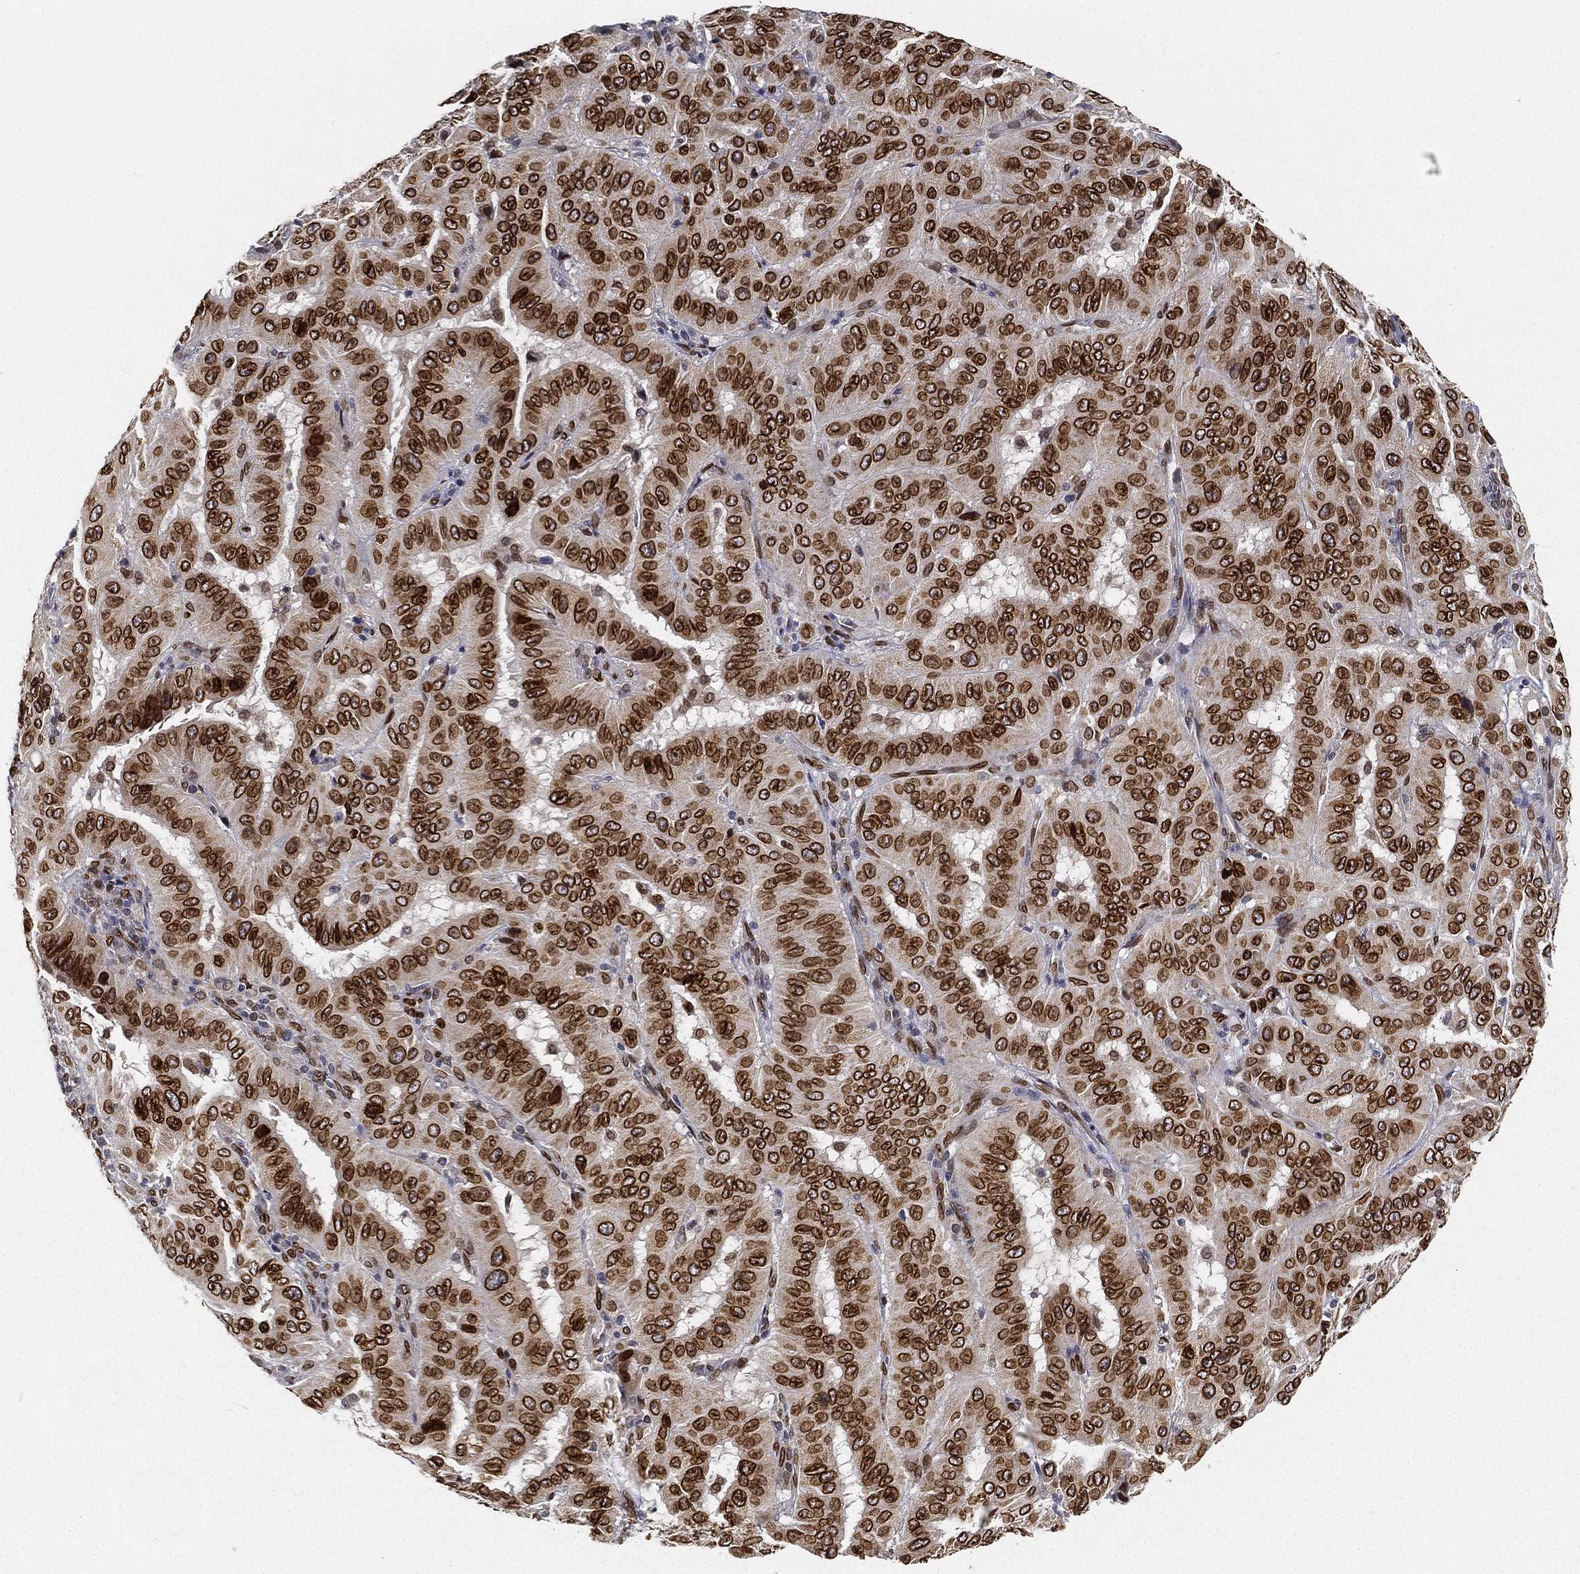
{"staining": {"intensity": "strong", "quantity": ">75%", "location": "cytoplasmic/membranous,nuclear"}, "tissue": "pancreatic cancer", "cell_type": "Tumor cells", "image_type": "cancer", "snomed": [{"axis": "morphology", "description": "Adenocarcinoma, NOS"}, {"axis": "topography", "description": "Pancreas"}], "caption": "This is a histology image of immunohistochemistry (IHC) staining of pancreatic cancer, which shows strong staining in the cytoplasmic/membranous and nuclear of tumor cells.", "gene": "PALB2", "patient": {"sex": "male", "age": 63}}